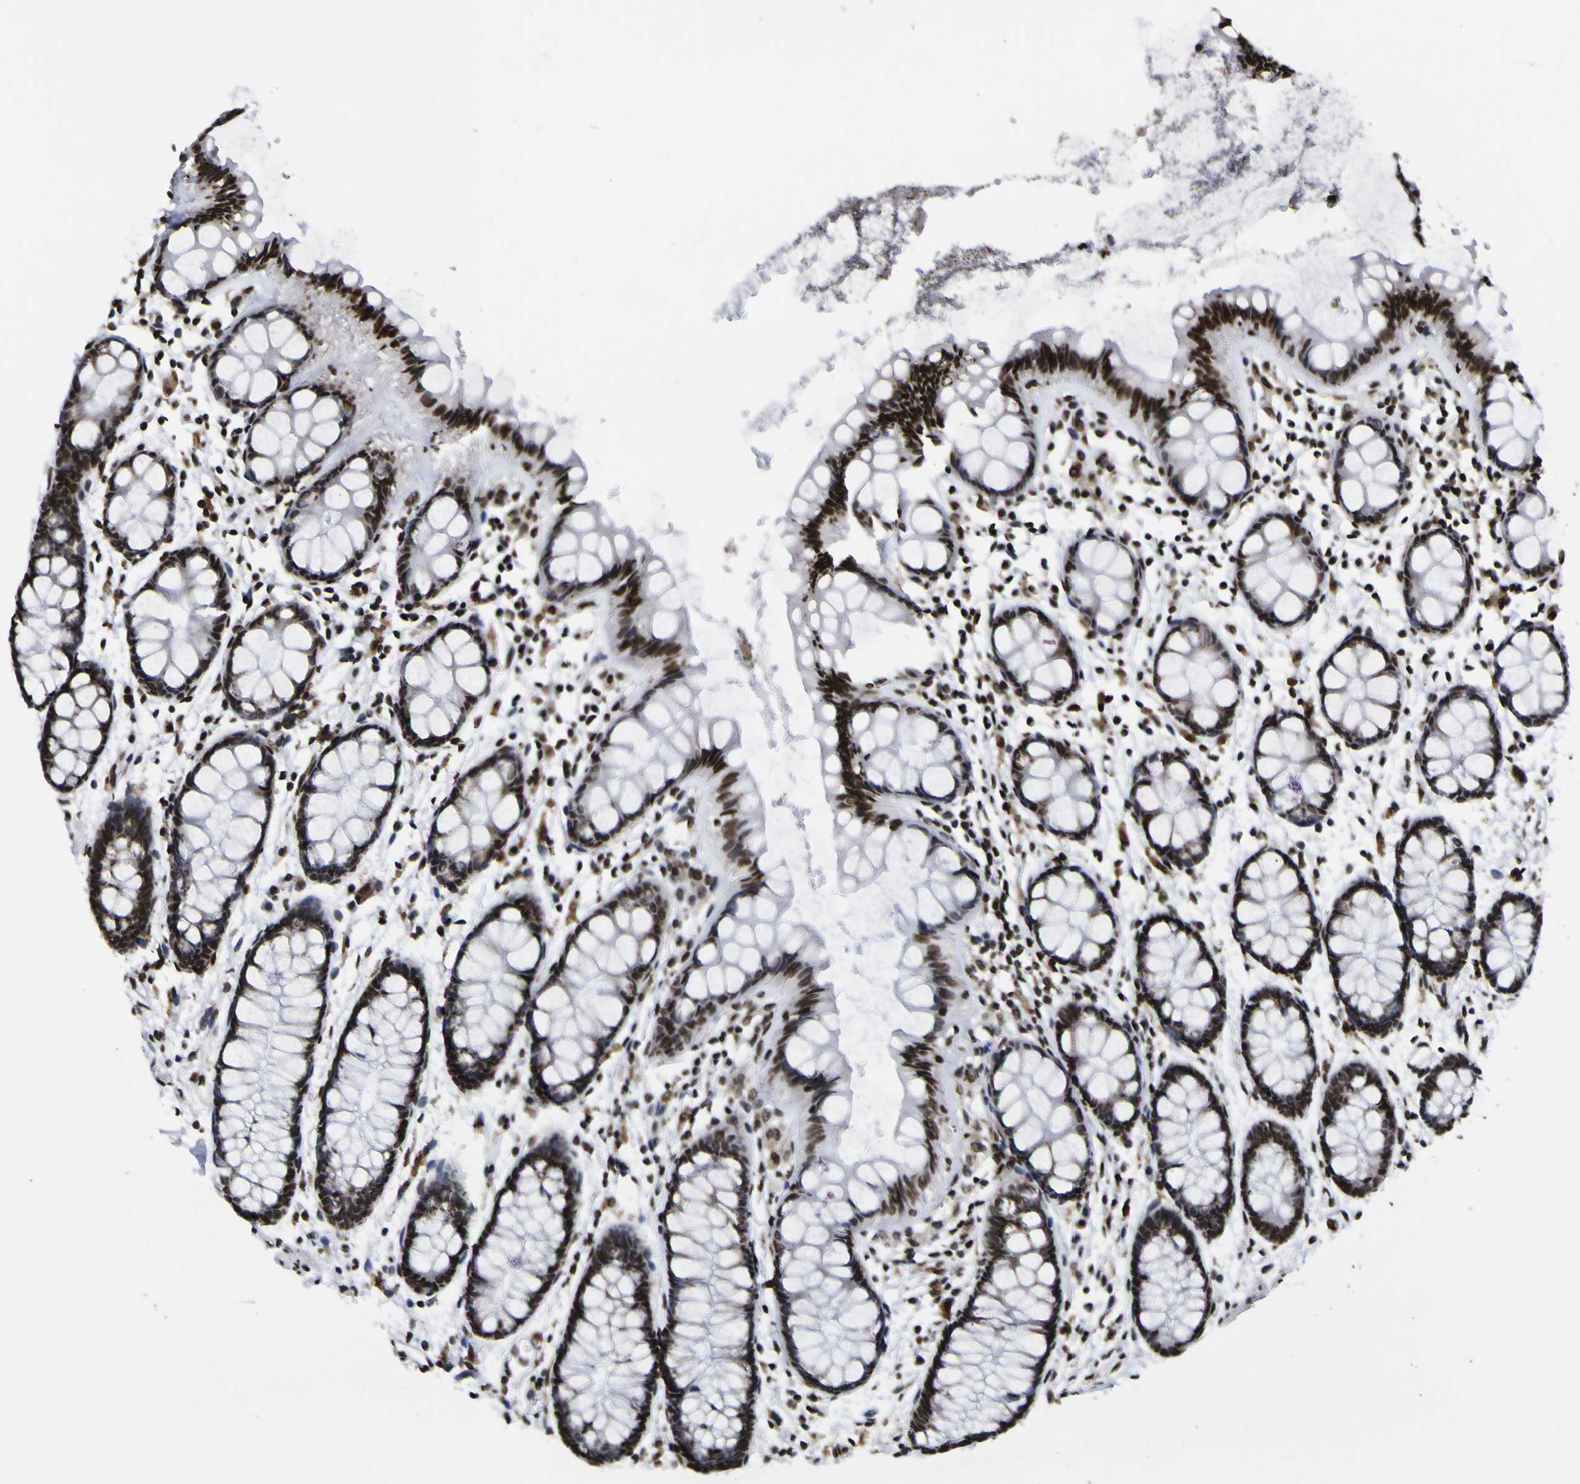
{"staining": {"intensity": "strong", "quantity": ">75%", "location": "nuclear"}, "tissue": "rectum", "cell_type": "Glandular cells", "image_type": "normal", "snomed": [{"axis": "morphology", "description": "Normal tissue, NOS"}, {"axis": "topography", "description": "Rectum"}], "caption": "IHC photomicrograph of benign rectum: rectum stained using immunohistochemistry (IHC) demonstrates high levels of strong protein expression localized specifically in the nuclear of glandular cells, appearing as a nuclear brown color.", "gene": "PIAS1", "patient": {"sex": "female", "age": 66}}